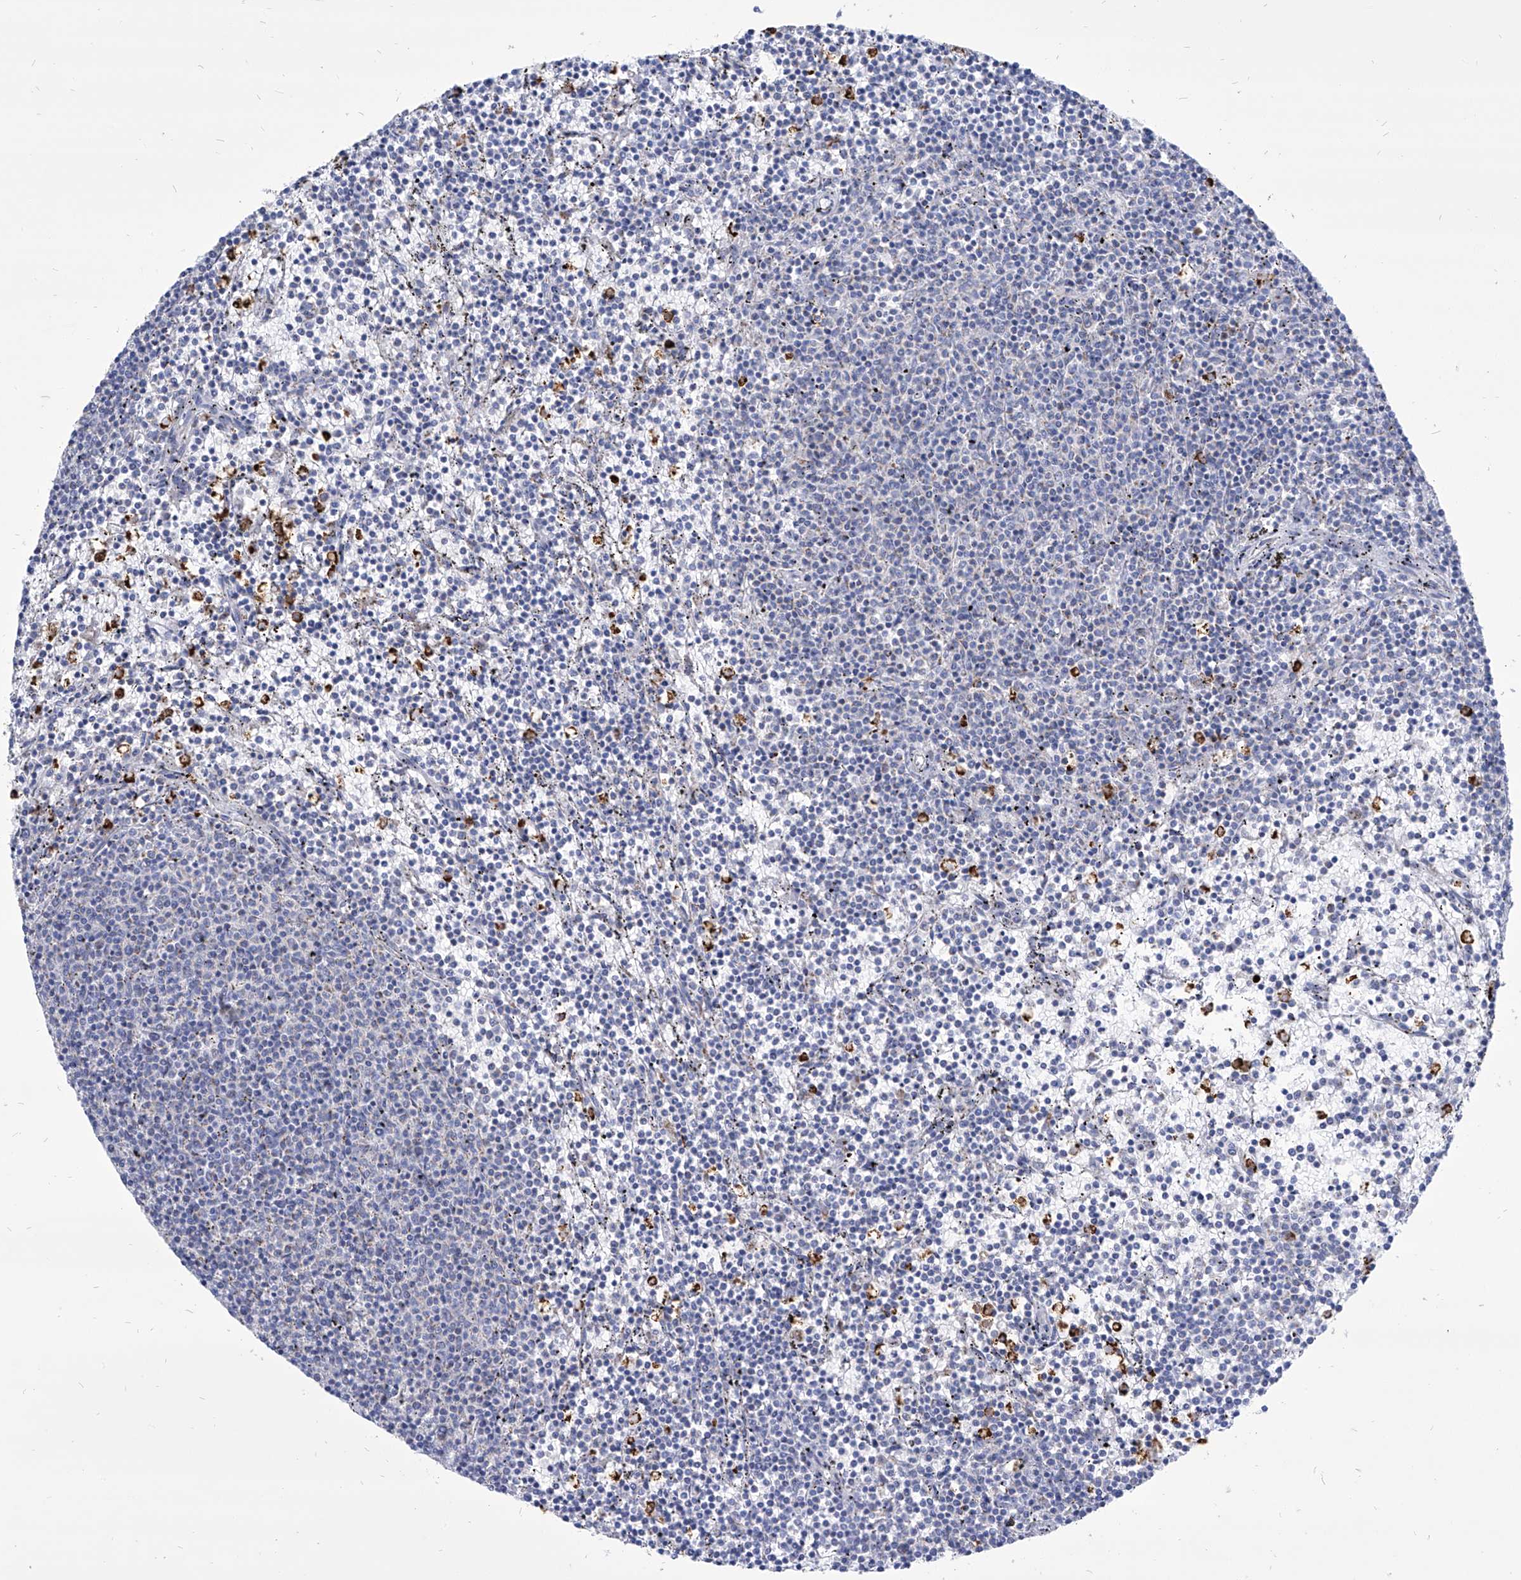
{"staining": {"intensity": "negative", "quantity": "none", "location": "none"}, "tissue": "lymphoma", "cell_type": "Tumor cells", "image_type": "cancer", "snomed": [{"axis": "morphology", "description": "Malignant lymphoma, non-Hodgkin's type, Low grade"}, {"axis": "topography", "description": "Spleen"}], "caption": "An image of human malignant lymphoma, non-Hodgkin's type (low-grade) is negative for staining in tumor cells.", "gene": "COQ3", "patient": {"sex": "female", "age": 50}}